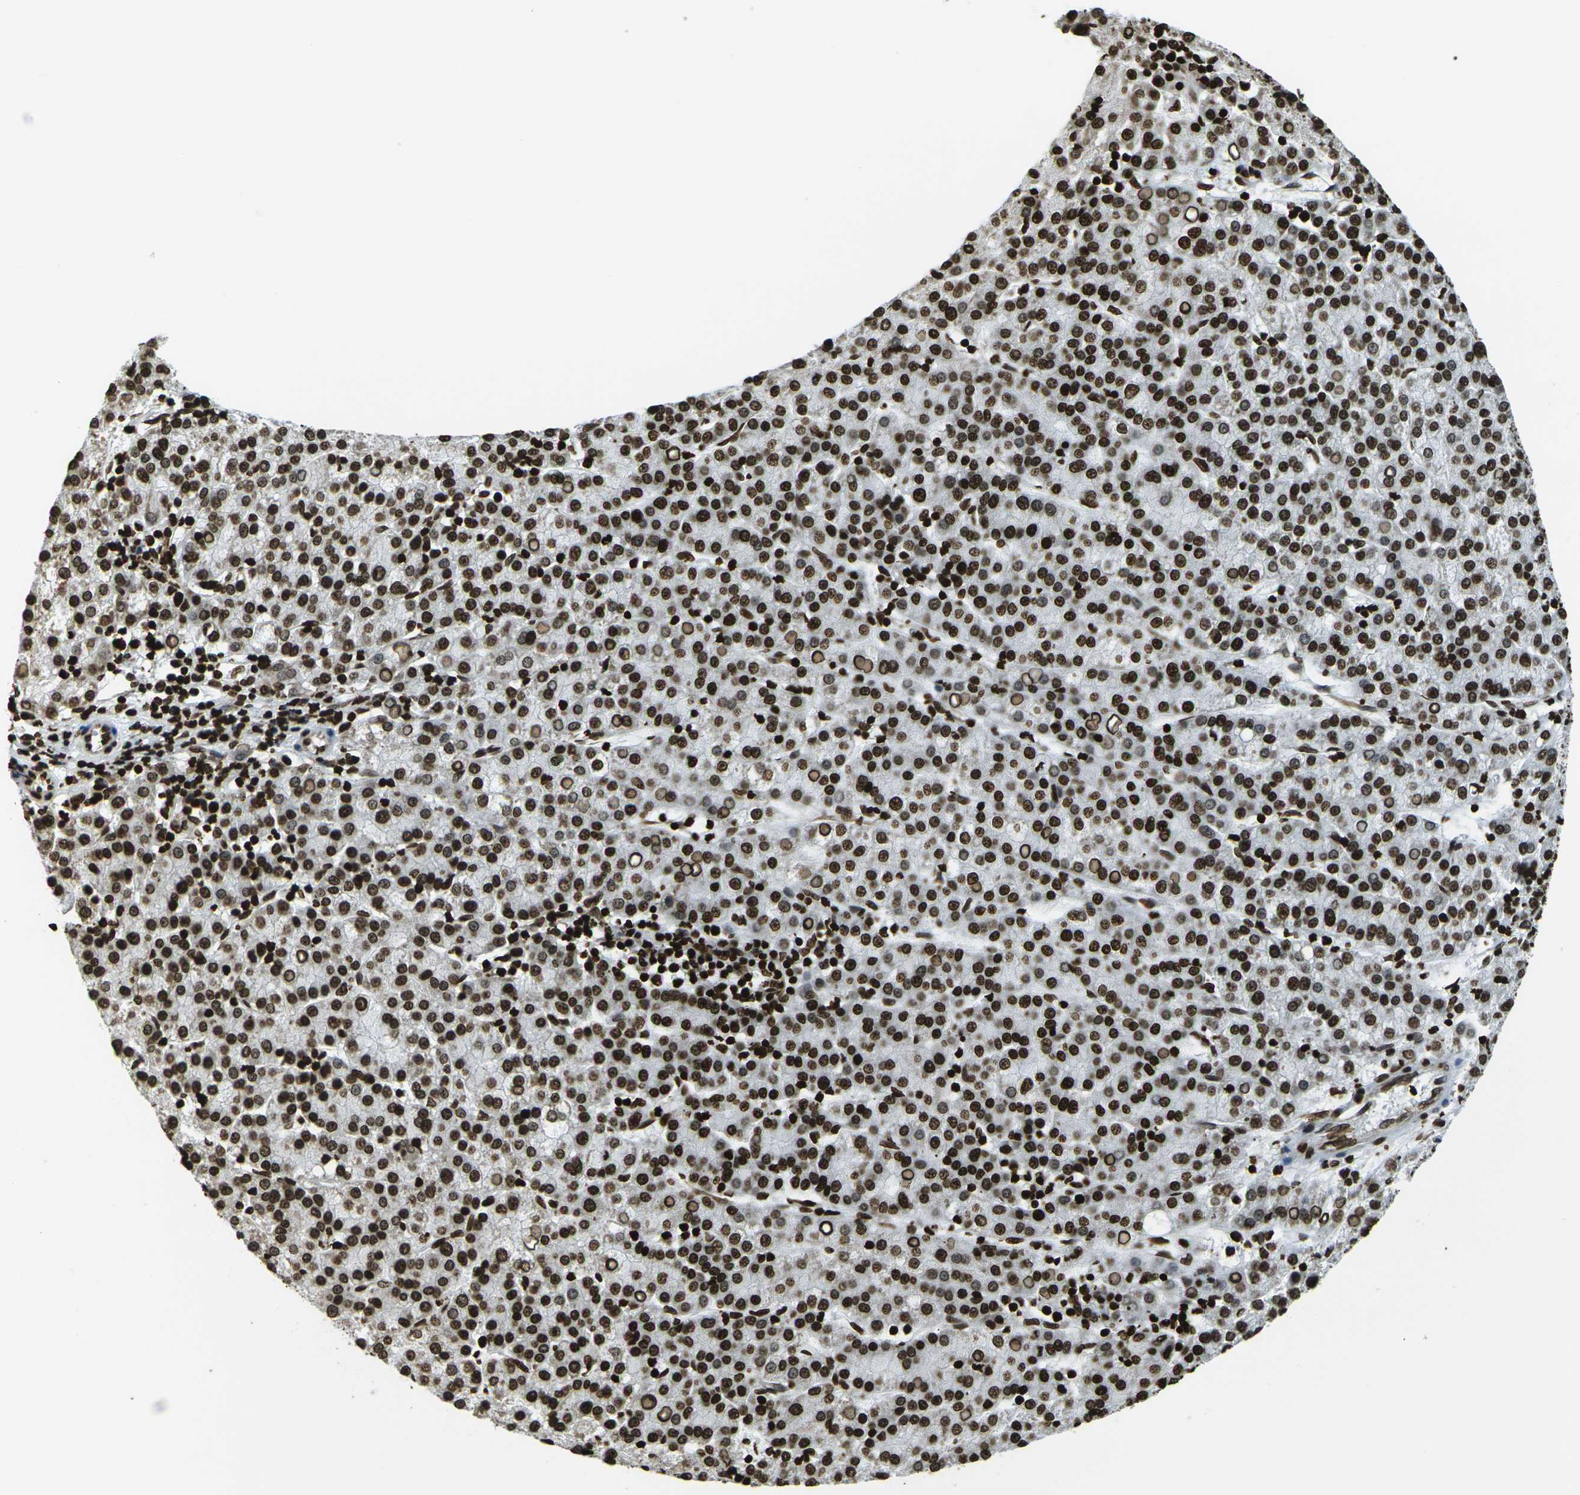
{"staining": {"intensity": "strong", "quantity": ">75%", "location": "nuclear"}, "tissue": "liver cancer", "cell_type": "Tumor cells", "image_type": "cancer", "snomed": [{"axis": "morphology", "description": "Carcinoma, Hepatocellular, NOS"}, {"axis": "topography", "description": "Liver"}], "caption": "Immunohistochemistry image of human liver cancer (hepatocellular carcinoma) stained for a protein (brown), which displays high levels of strong nuclear positivity in about >75% of tumor cells.", "gene": "H1-2", "patient": {"sex": "female", "age": 58}}